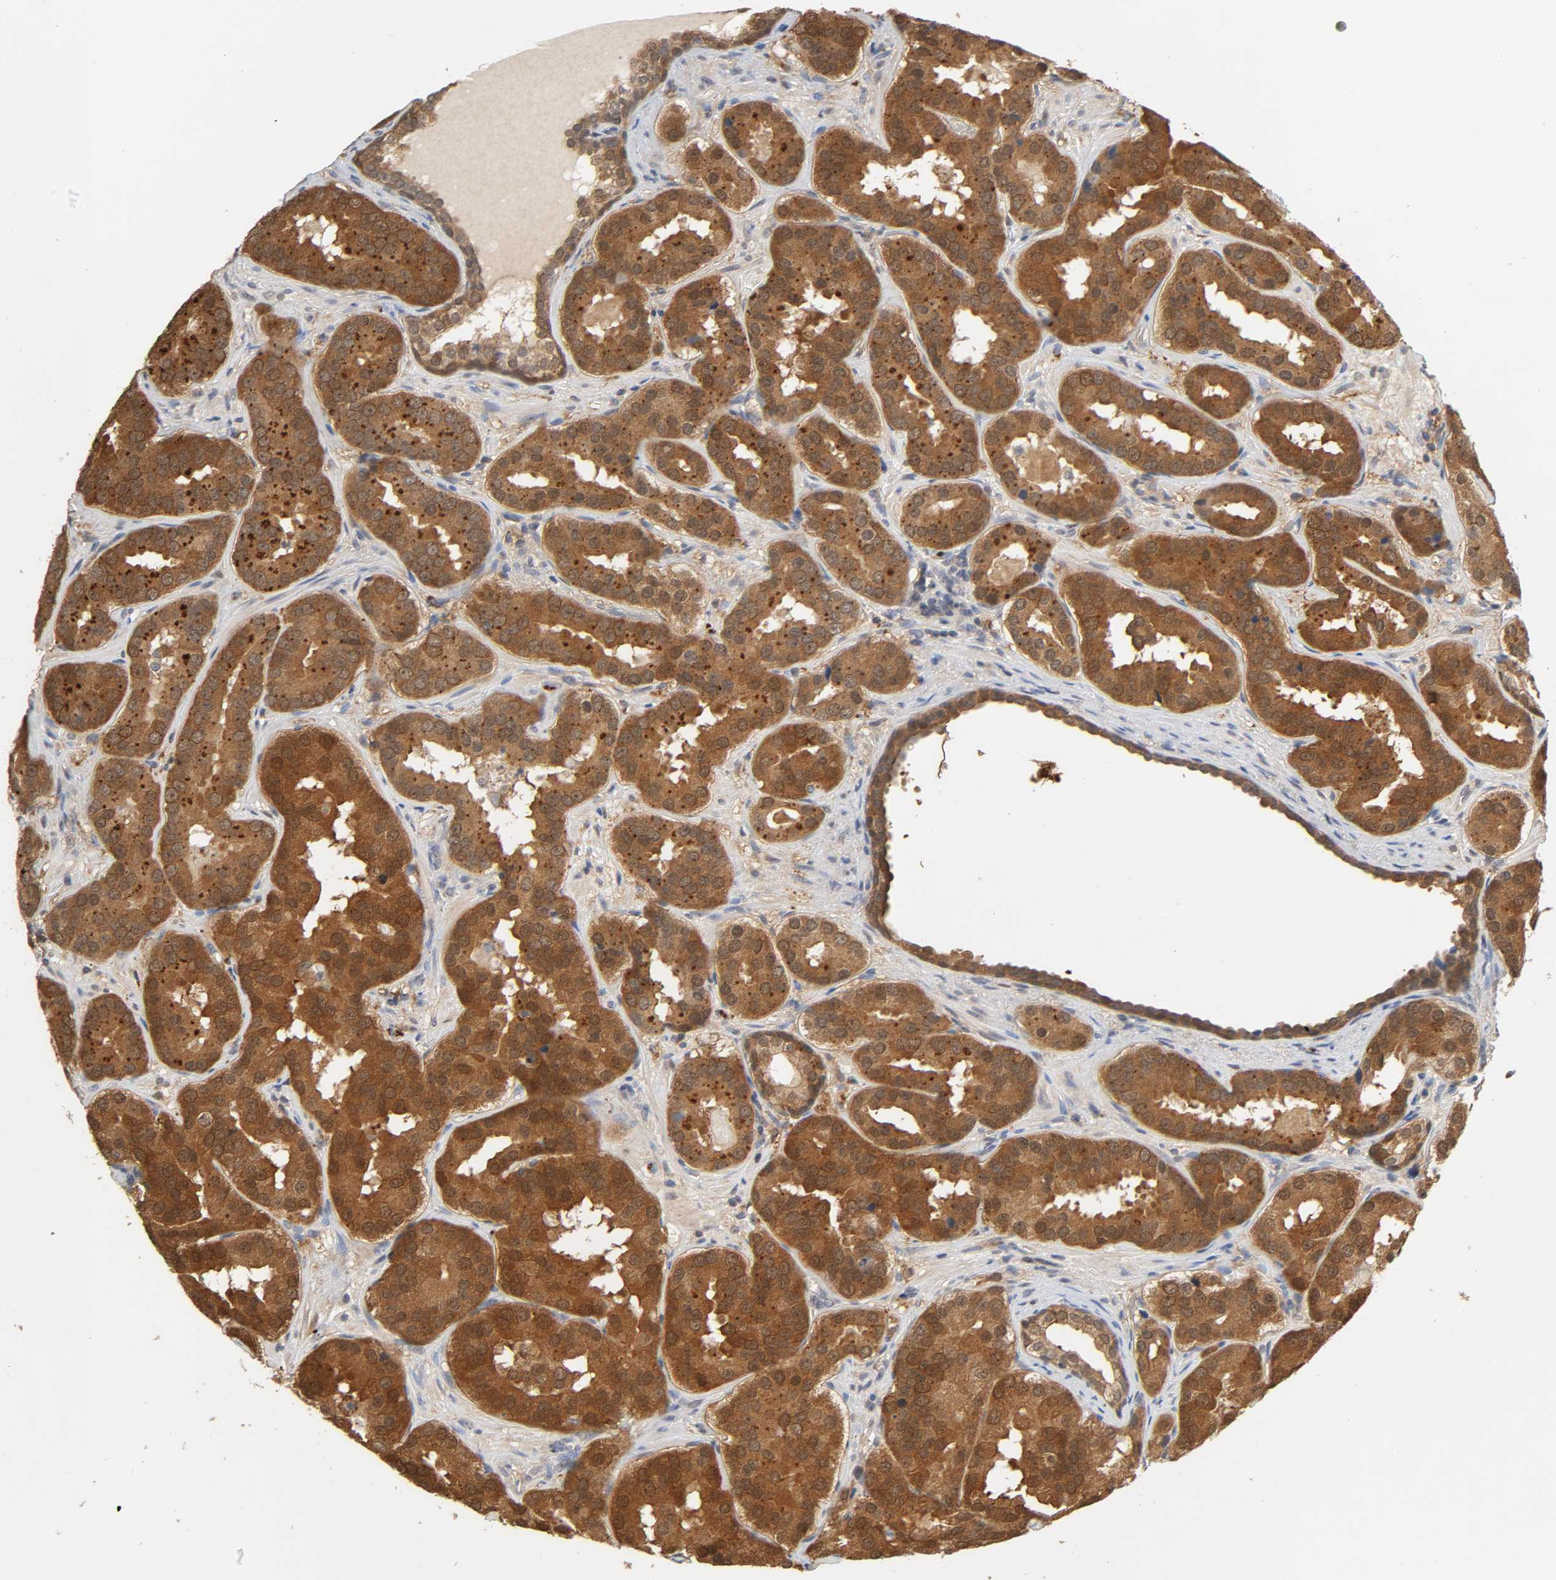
{"staining": {"intensity": "strong", "quantity": ">75%", "location": "cytoplasmic/membranous"}, "tissue": "prostate cancer", "cell_type": "Tumor cells", "image_type": "cancer", "snomed": [{"axis": "morphology", "description": "Adenocarcinoma, Low grade"}, {"axis": "topography", "description": "Prostate"}], "caption": "The micrograph displays a brown stain indicating the presence of a protein in the cytoplasmic/membranous of tumor cells in adenocarcinoma (low-grade) (prostate).", "gene": "MIF", "patient": {"sex": "male", "age": 59}}